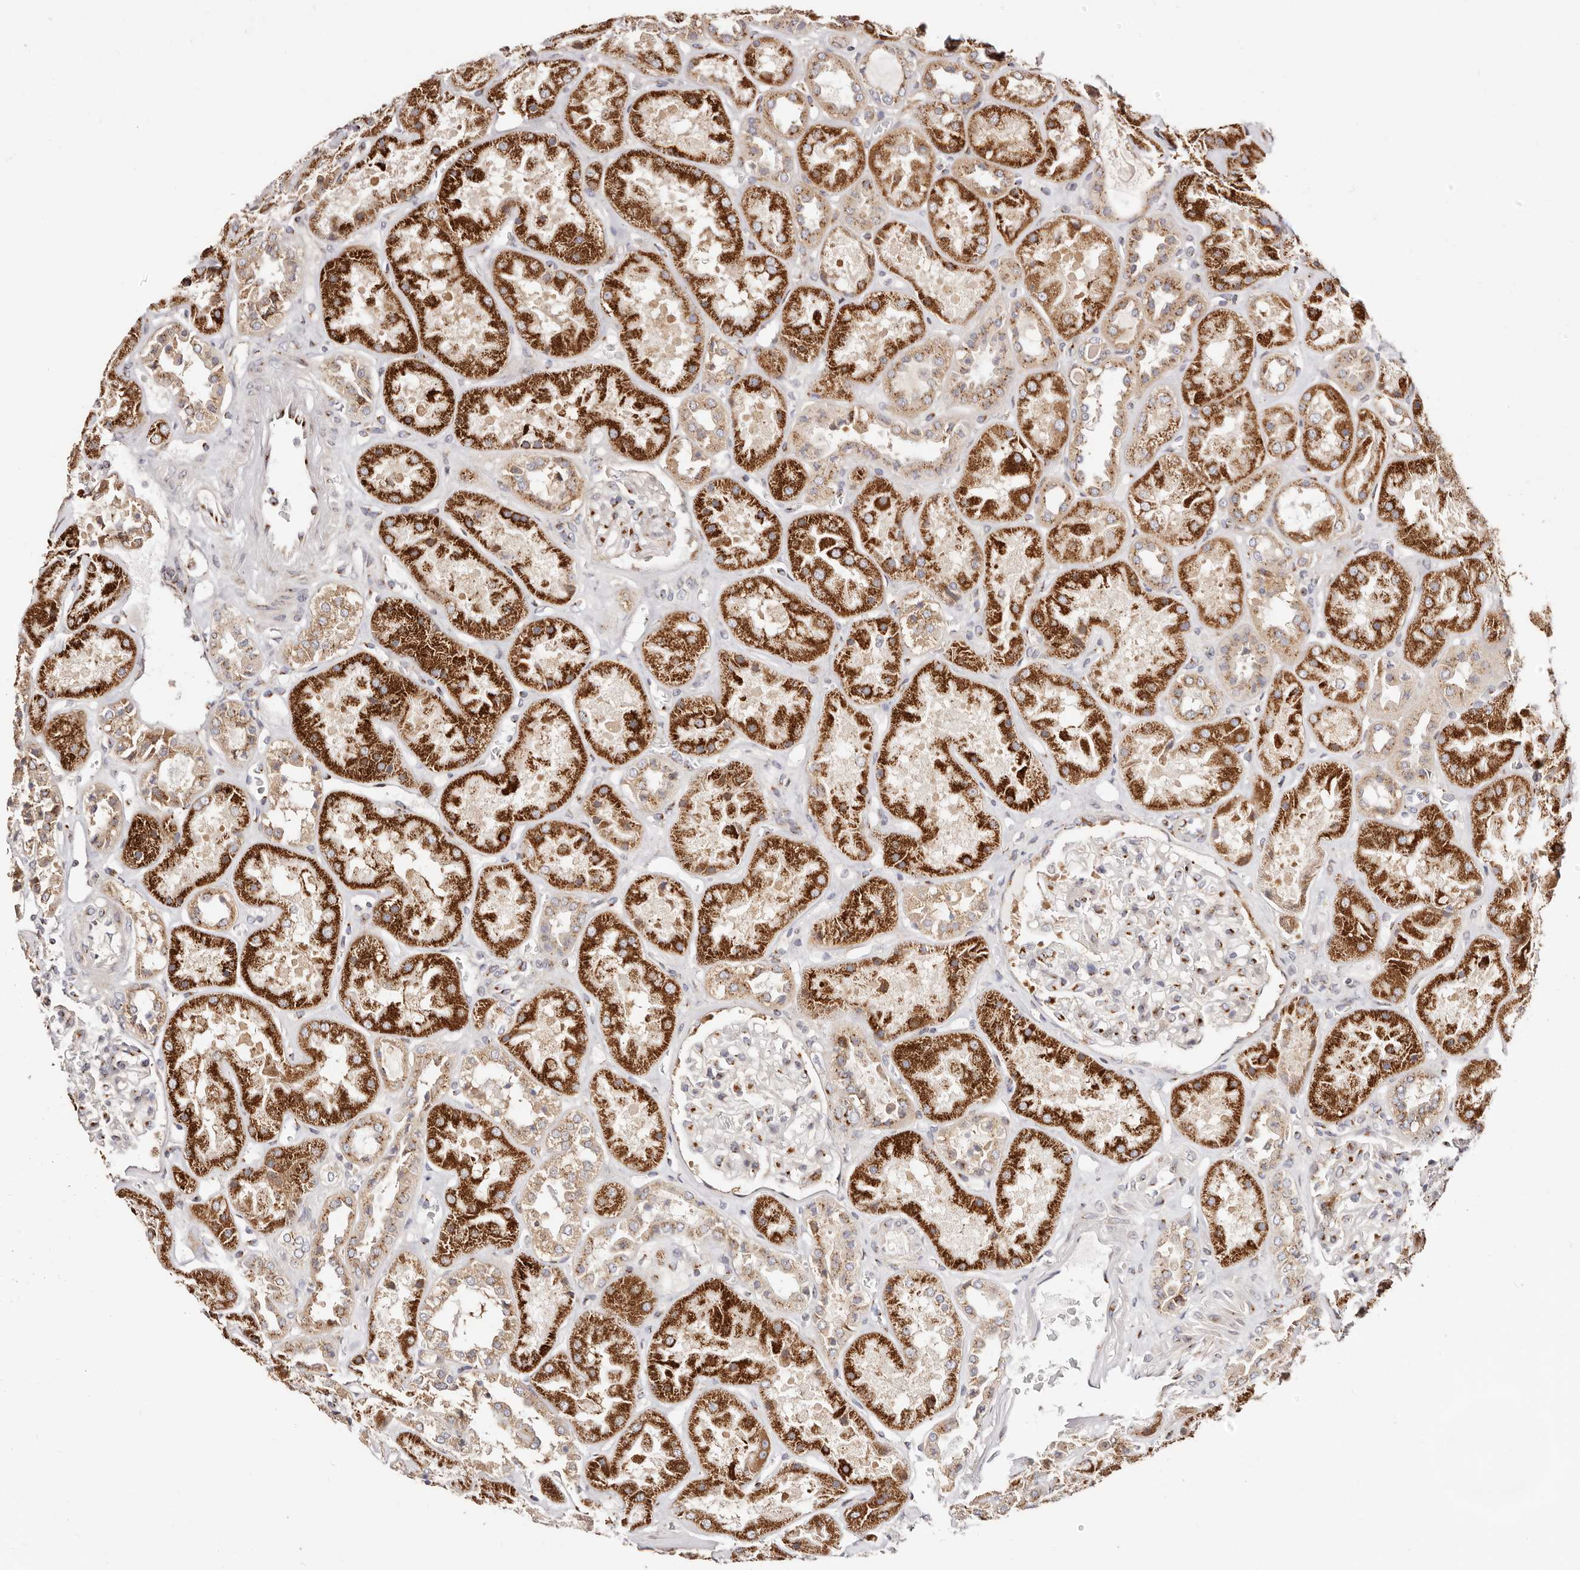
{"staining": {"intensity": "moderate", "quantity": "<25%", "location": "cytoplasmic/membranous"}, "tissue": "kidney", "cell_type": "Cells in glomeruli", "image_type": "normal", "snomed": [{"axis": "morphology", "description": "Normal tissue, NOS"}, {"axis": "topography", "description": "Kidney"}], "caption": "Cells in glomeruli demonstrate low levels of moderate cytoplasmic/membranous positivity in about <25% of cells in benign human kidney. The staining was performed using DAB (3,3'-diaminobenzidine), with brown indicating positive protein expression. Nuclei are stained blue with hematoxylin.", "gene": "MAPK6", "patient": {"sex": "male", "age": 70}}